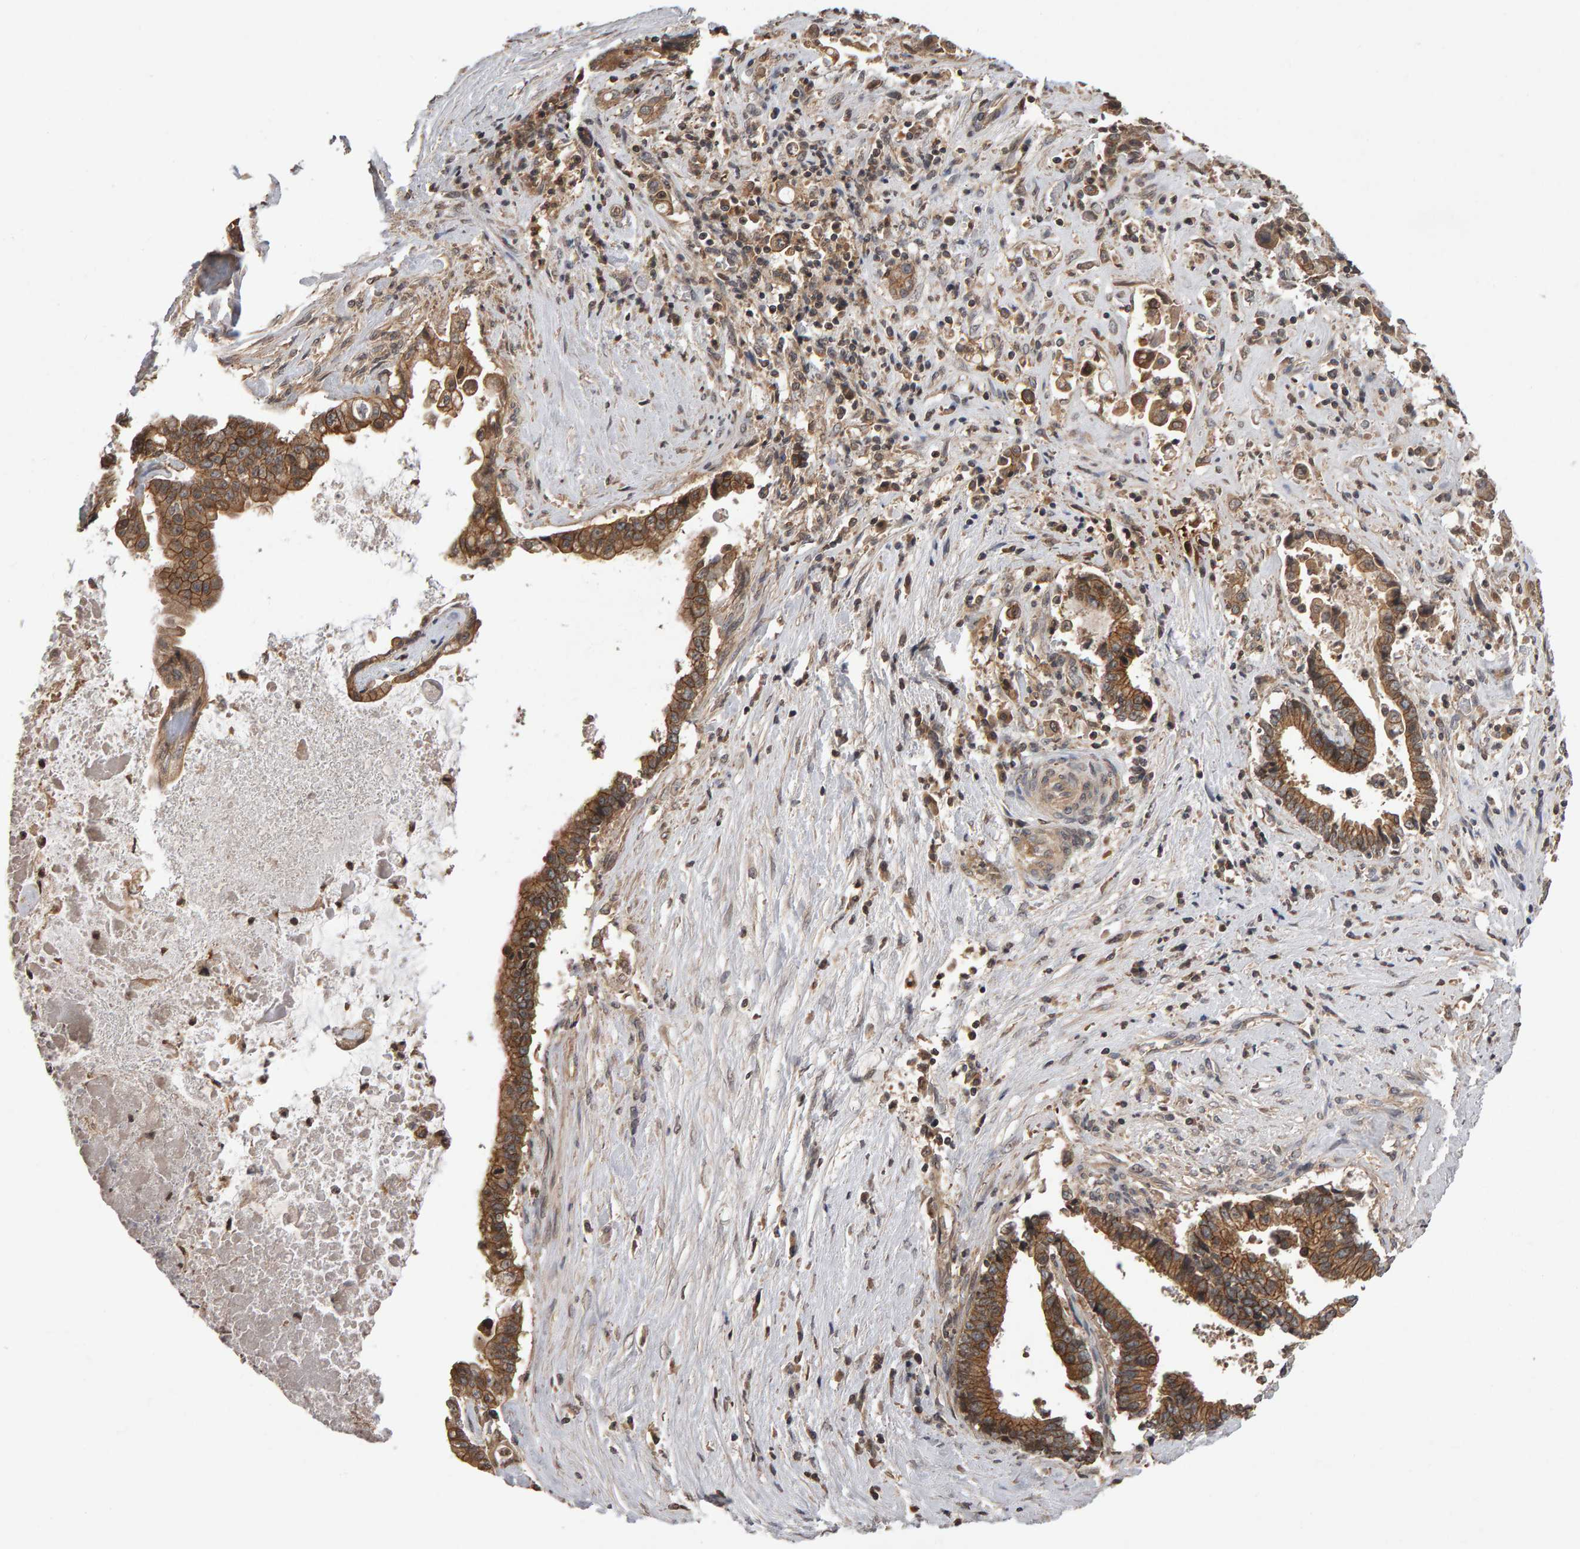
{"staining": {"intensity": "moderate", "quantity": ">75%", "location": "cytoplasmic/membranous"}, "tissue": "liver cancer", "cell_type": "Tumor cells", "image_type": "cancer", "snomed": [{"axis": "morphology", "description": "Cholangiocarcinoma"}, {"axis": "topography", "description": "Liver"}], "caption": "Protein staining displays moderate cytoplasmic/membranous expression in approximately >75% of tumor cells in liver cholangiocarcinoma. Nuclei are stained in blue.", "gene": "SCRIB", "patient": {"sex": "male", "age": 57}}